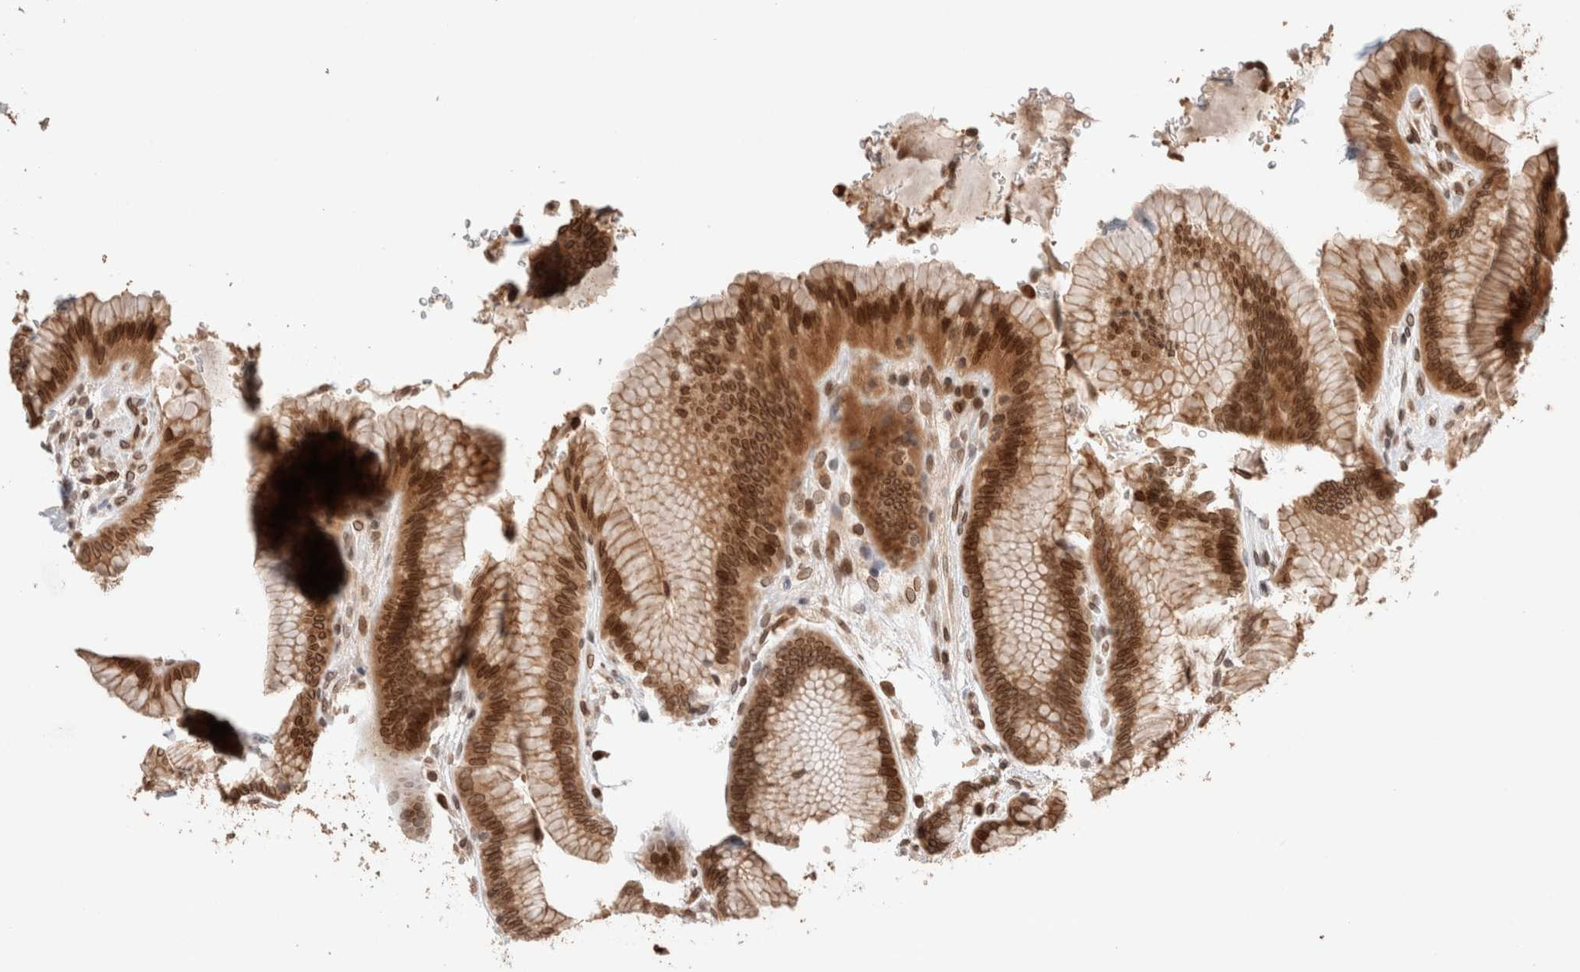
{"staining": {"intensity": "strong", "quantity": ">75%", "location": "cytoplasmic/membranous,nuclear"}, "tissue": "stomach", "cell_type": "Glandular cells", "image_type": "normal", "snomed": [{"axis": "morphology", "description": "Normal tissue, NOS"}, {"axis": "topography", "description": "Stomach"}], "caption": "Brown immunohistochemical staining in benign human stomach demonstrates strong cytoplasmic/membranous,nuclear positivity in approximately >75% of glandular cells.", "gene": "TPR", "patient": {"sex": "male", "age": 42}}